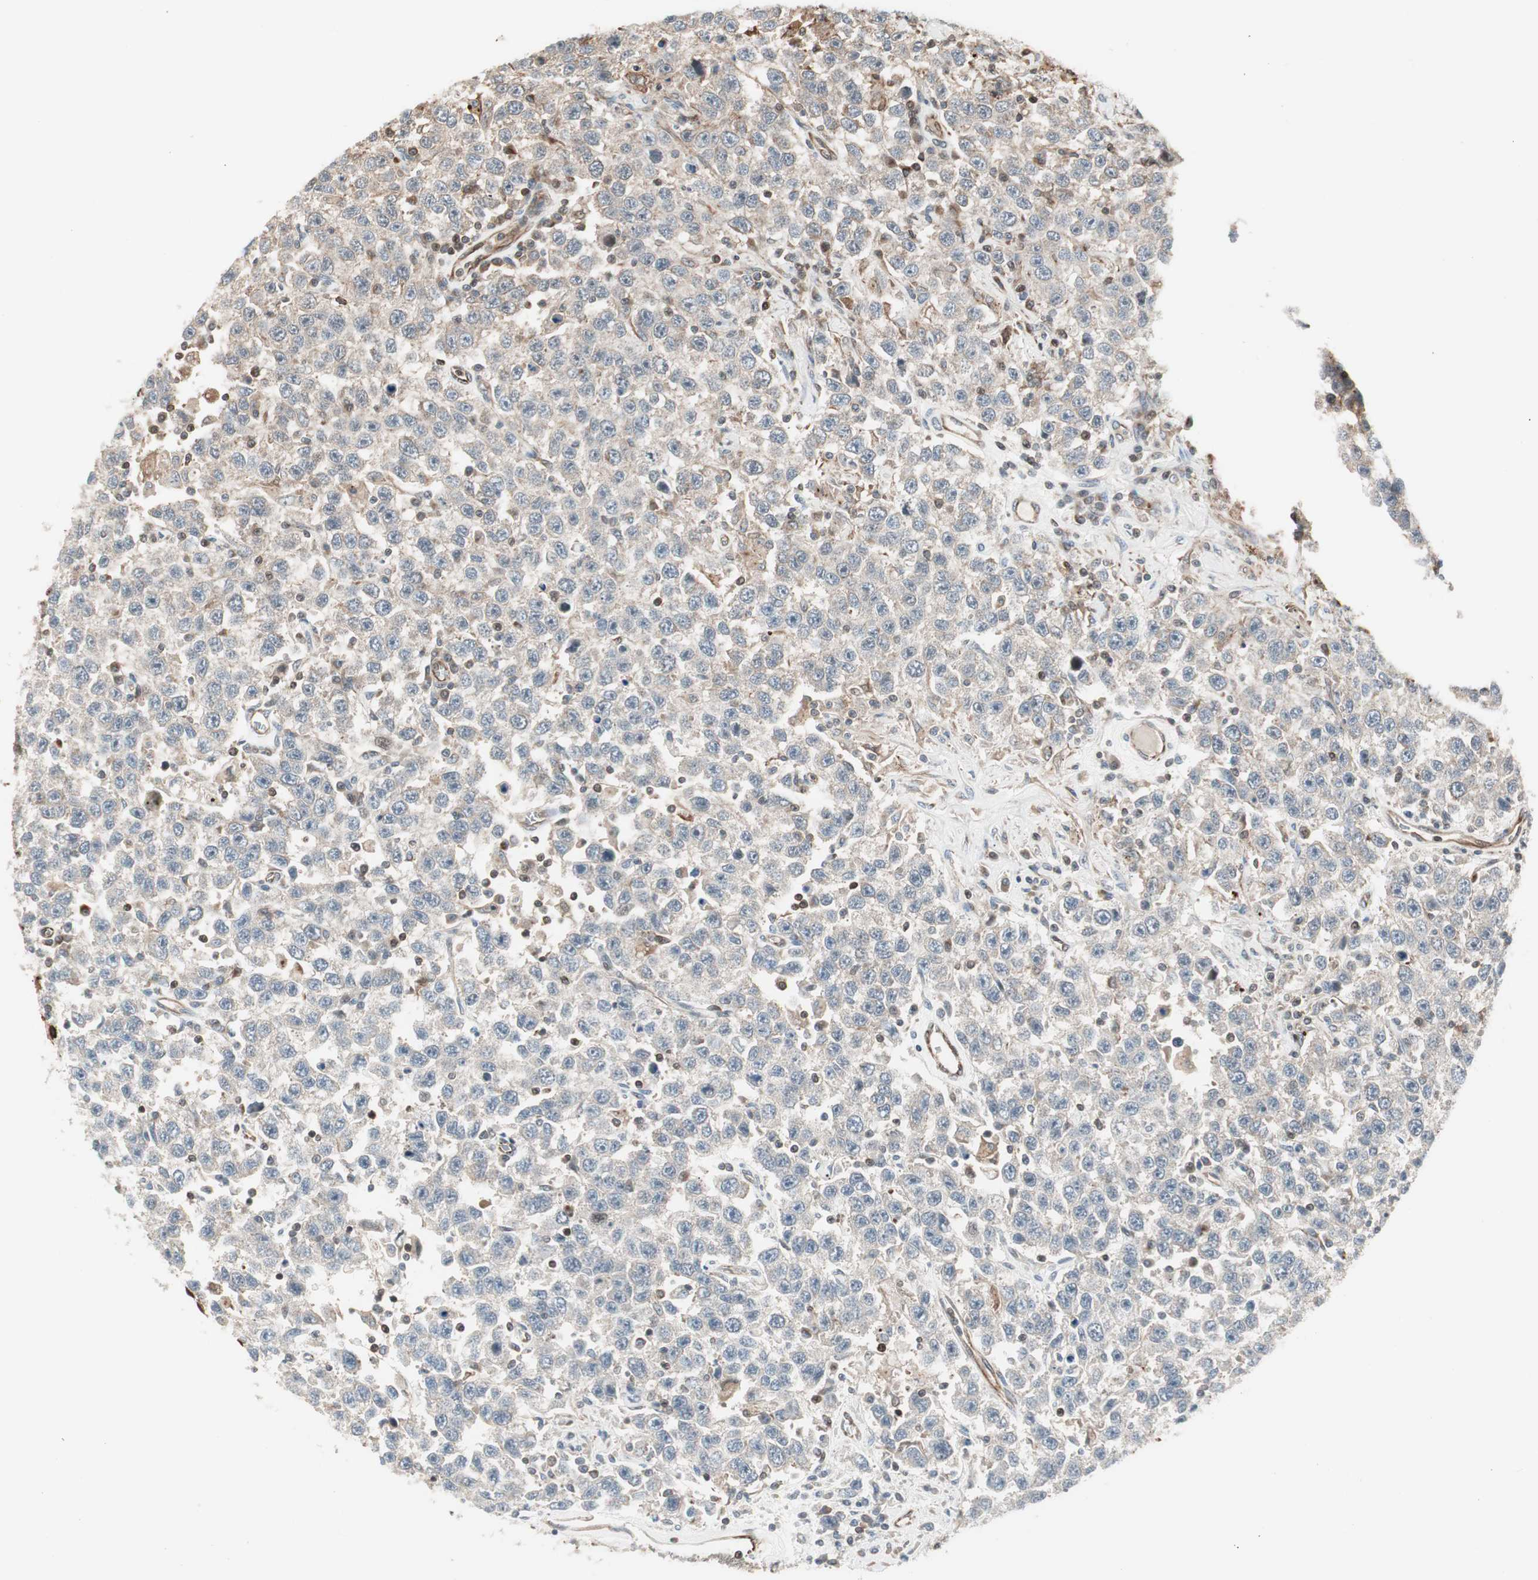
{"staining": {"intensity": "weak", "quantity": "25%-75%", "location": "cytoplasmic/membranous"}, "tissue": "testis cancer", "cell_type": "Tumor cells", "image_type": "cancer", "snomed": [{"axis": "morphology", "description": "Seminoma, NOS"}, {"axis": "topography", "description": "Testis"}], "caption": "IHC of testis cancer demonstrates low levels of weak cytoplasmic/membranous positivity in about 25%-75% of tumor cells. The protein of interest is shown in brown color, while the nuclei are stained blue.", "gene": "MAD2L2", "patient": {"sex": "male", "age": 41}}